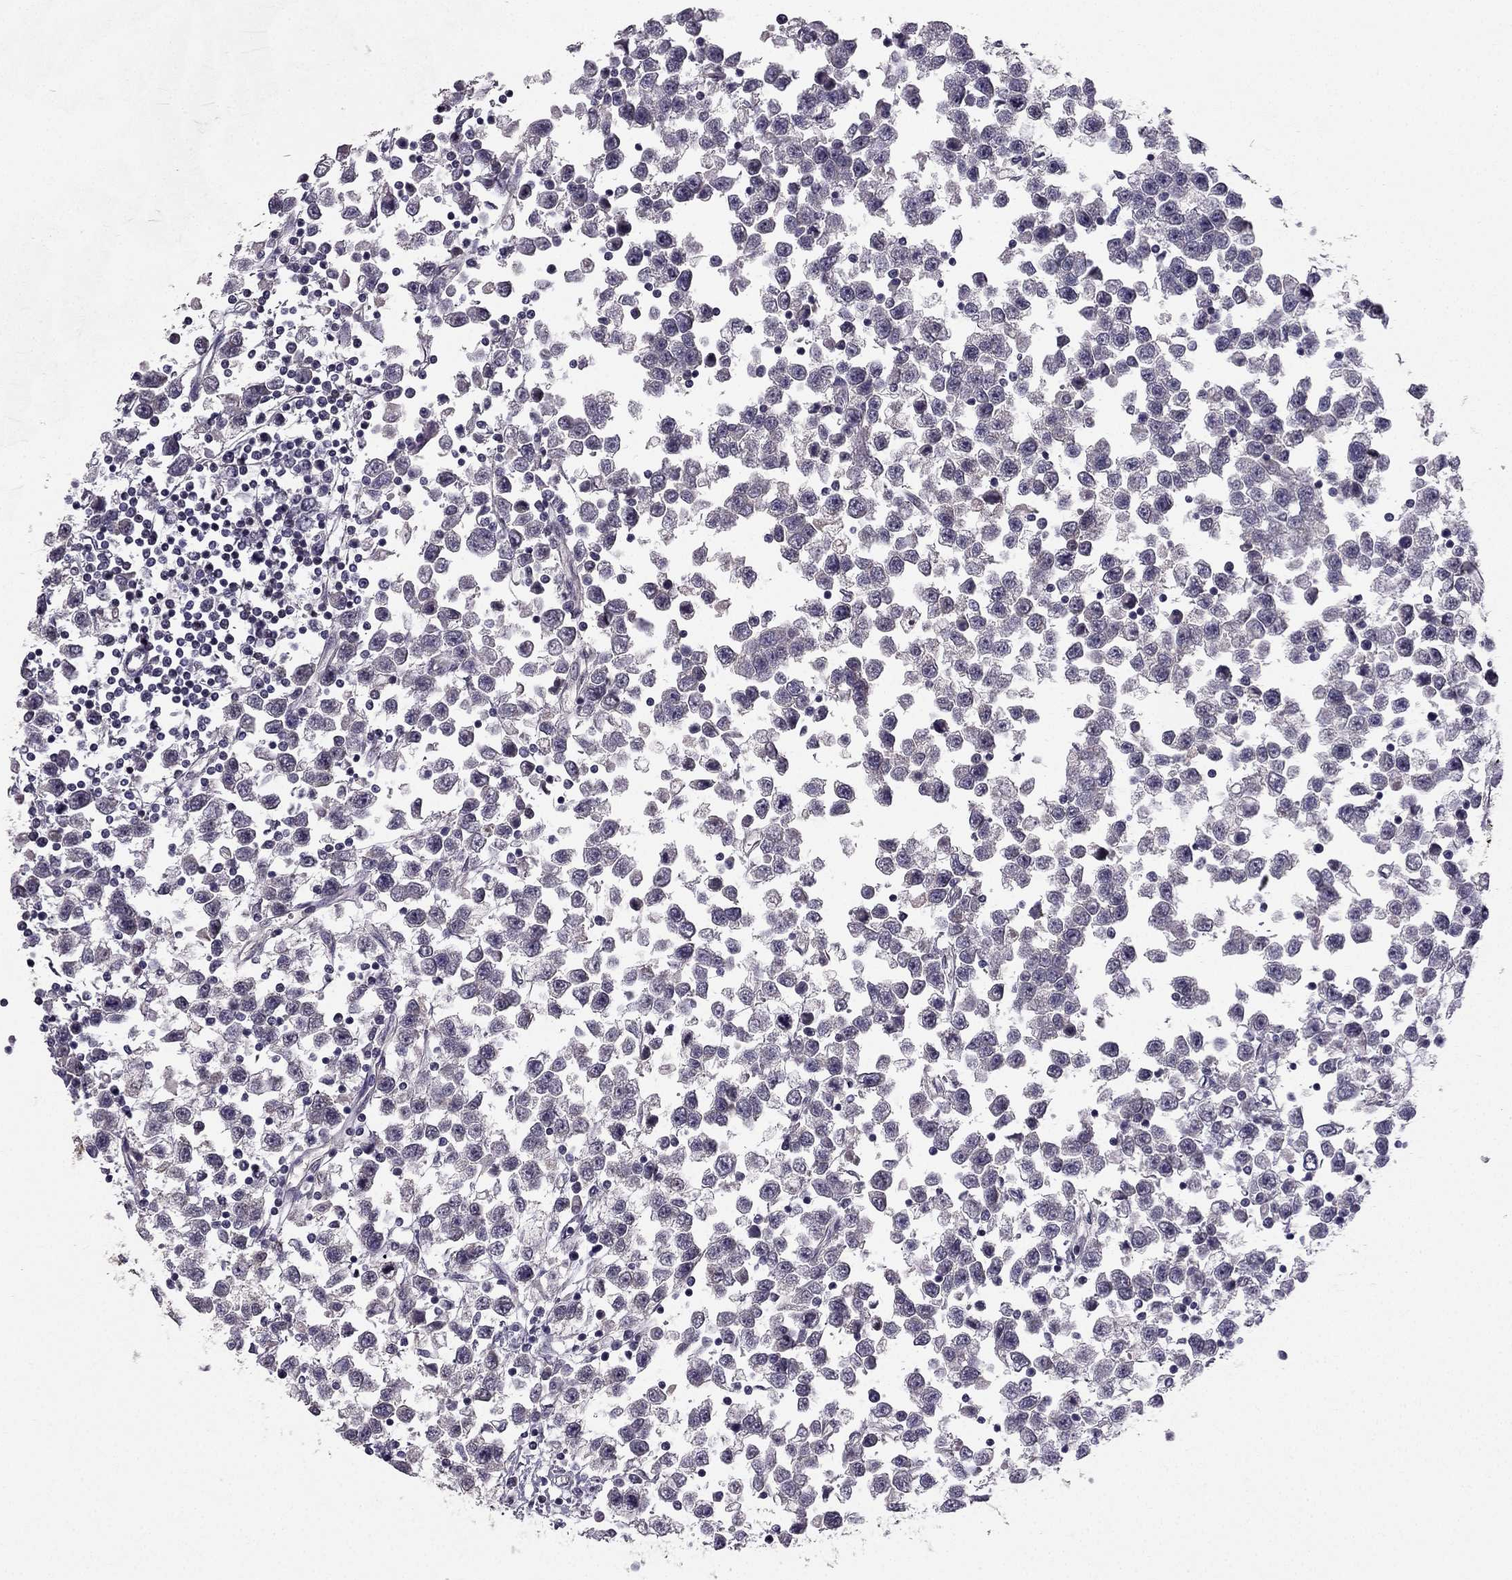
{"staining": {"intensity": "negative", "quantity": "none", "location": "none"}, "tissue": "testis cancer", "cell_type": "Tumor cells", "image_type": "cancer", "snomed": [{"axis": "morphology", "description": "Seminoma, NOS"}, {"axis": "topography", "description": "Testis"}], "caption": "Tumor cells are negative for protein expression in human testis cancer (seminoma). (DAB (3,3'-diaminobenzidine) IHC with hematoxylin counter stain).", "gene": "TSPYL5", "patient": {"sex": "male", "age": 34}}